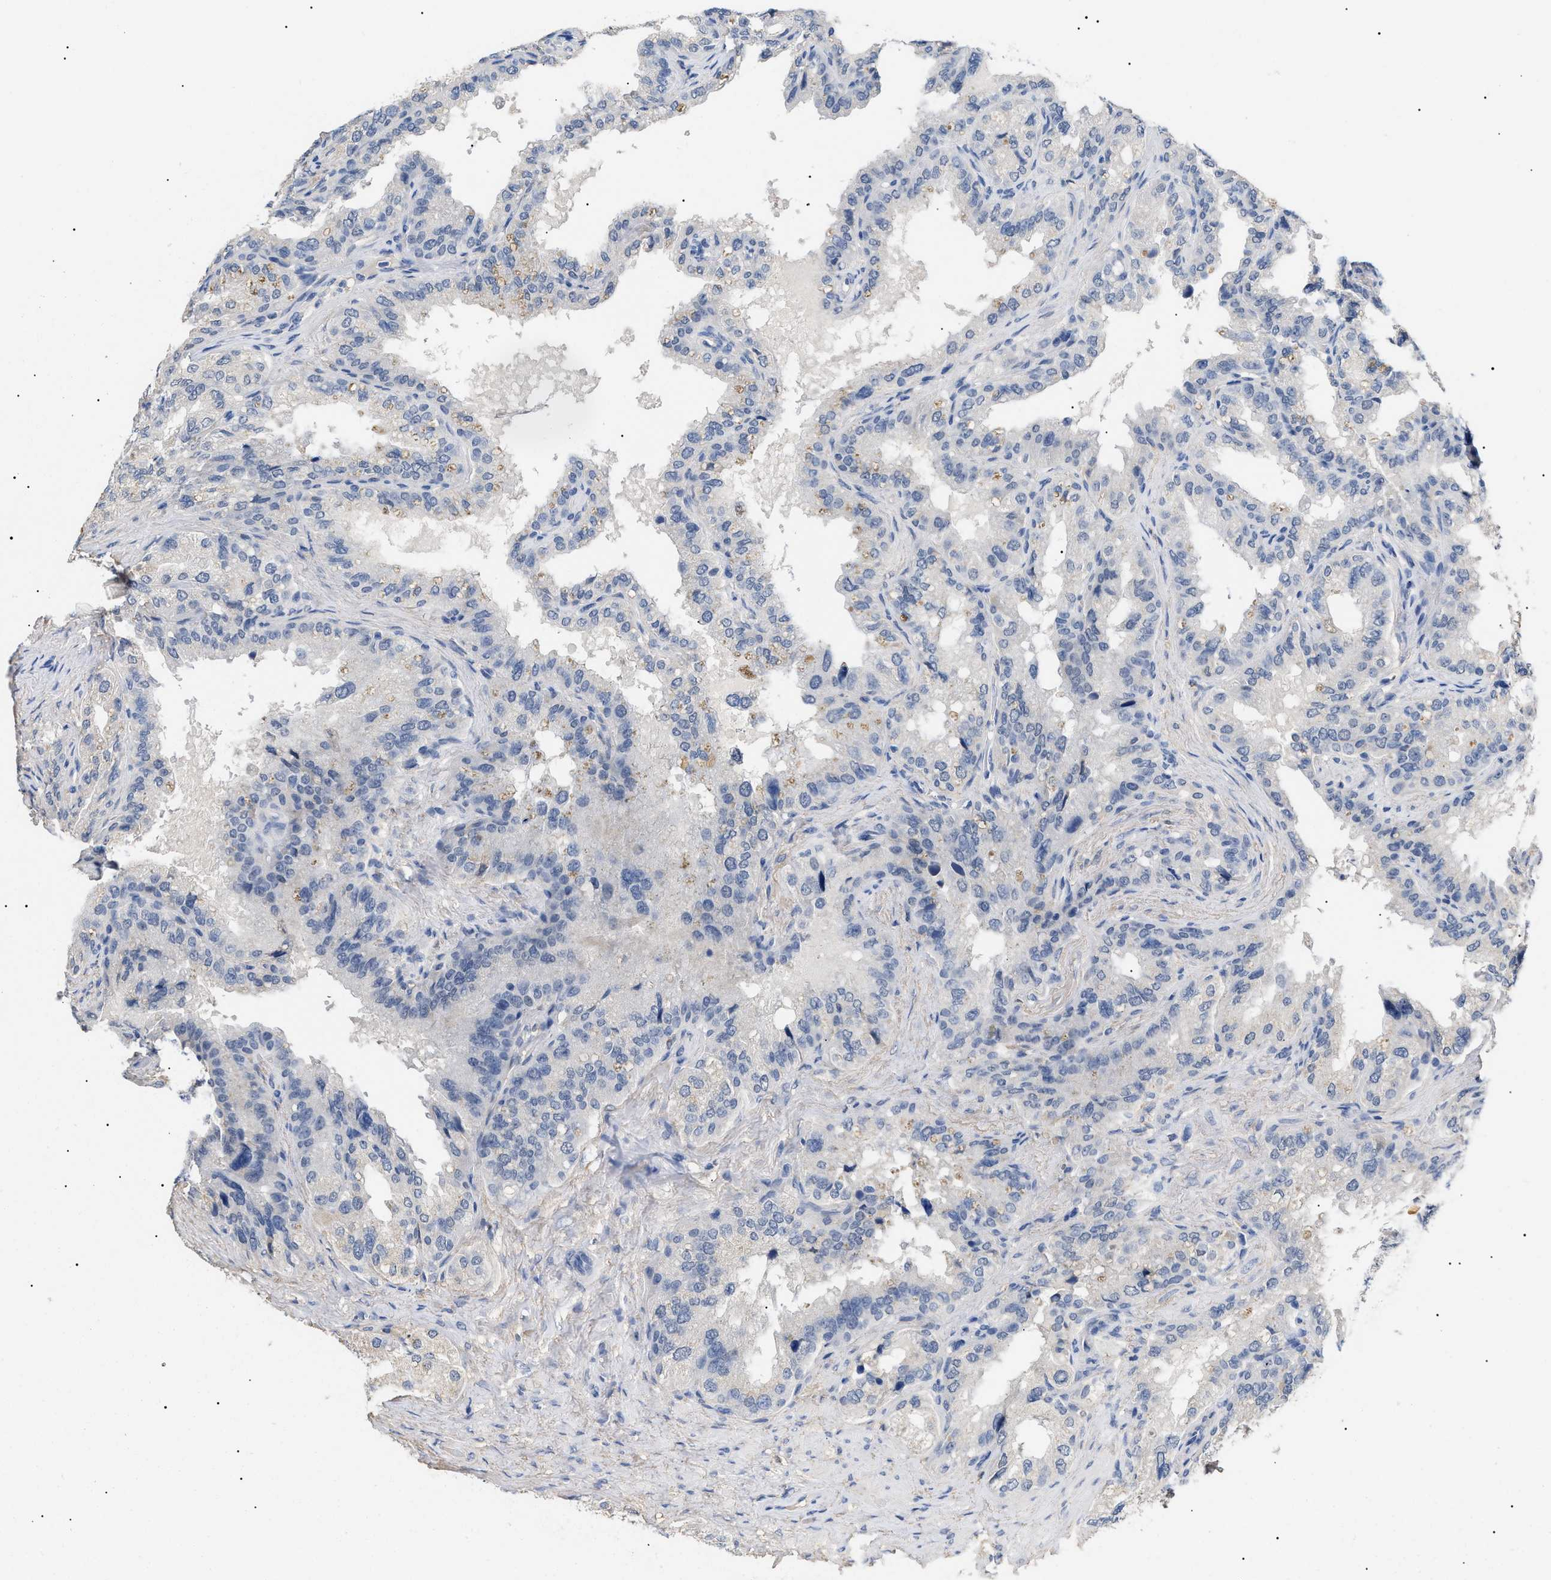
{"staining": {"intensity": "moderate", "quantity": "<25%", "location": "cytoplasmic/membranous"}, "tissue": "seminal vesicle", "cell_type": "Glandular cells", "image_type": "normal", "snomed": [{"axis": "morphology", "description": "Normal tissue, NOS"}, {"axis": "topography", "description": "Seminal veicle"}], "caption": "IHC micrograph of normal seminal vesicle: seminal vesicle stained using immunohistochemistry (IHC) demonstrates low levels of moderate protein expression localized specifically in the cytoplasmic/membranous of glandular cells, appearing as a cytoplasmic/membranous brown color.", "gene": "PRRT2", "patient": {"sex": "male", "age": 68}}